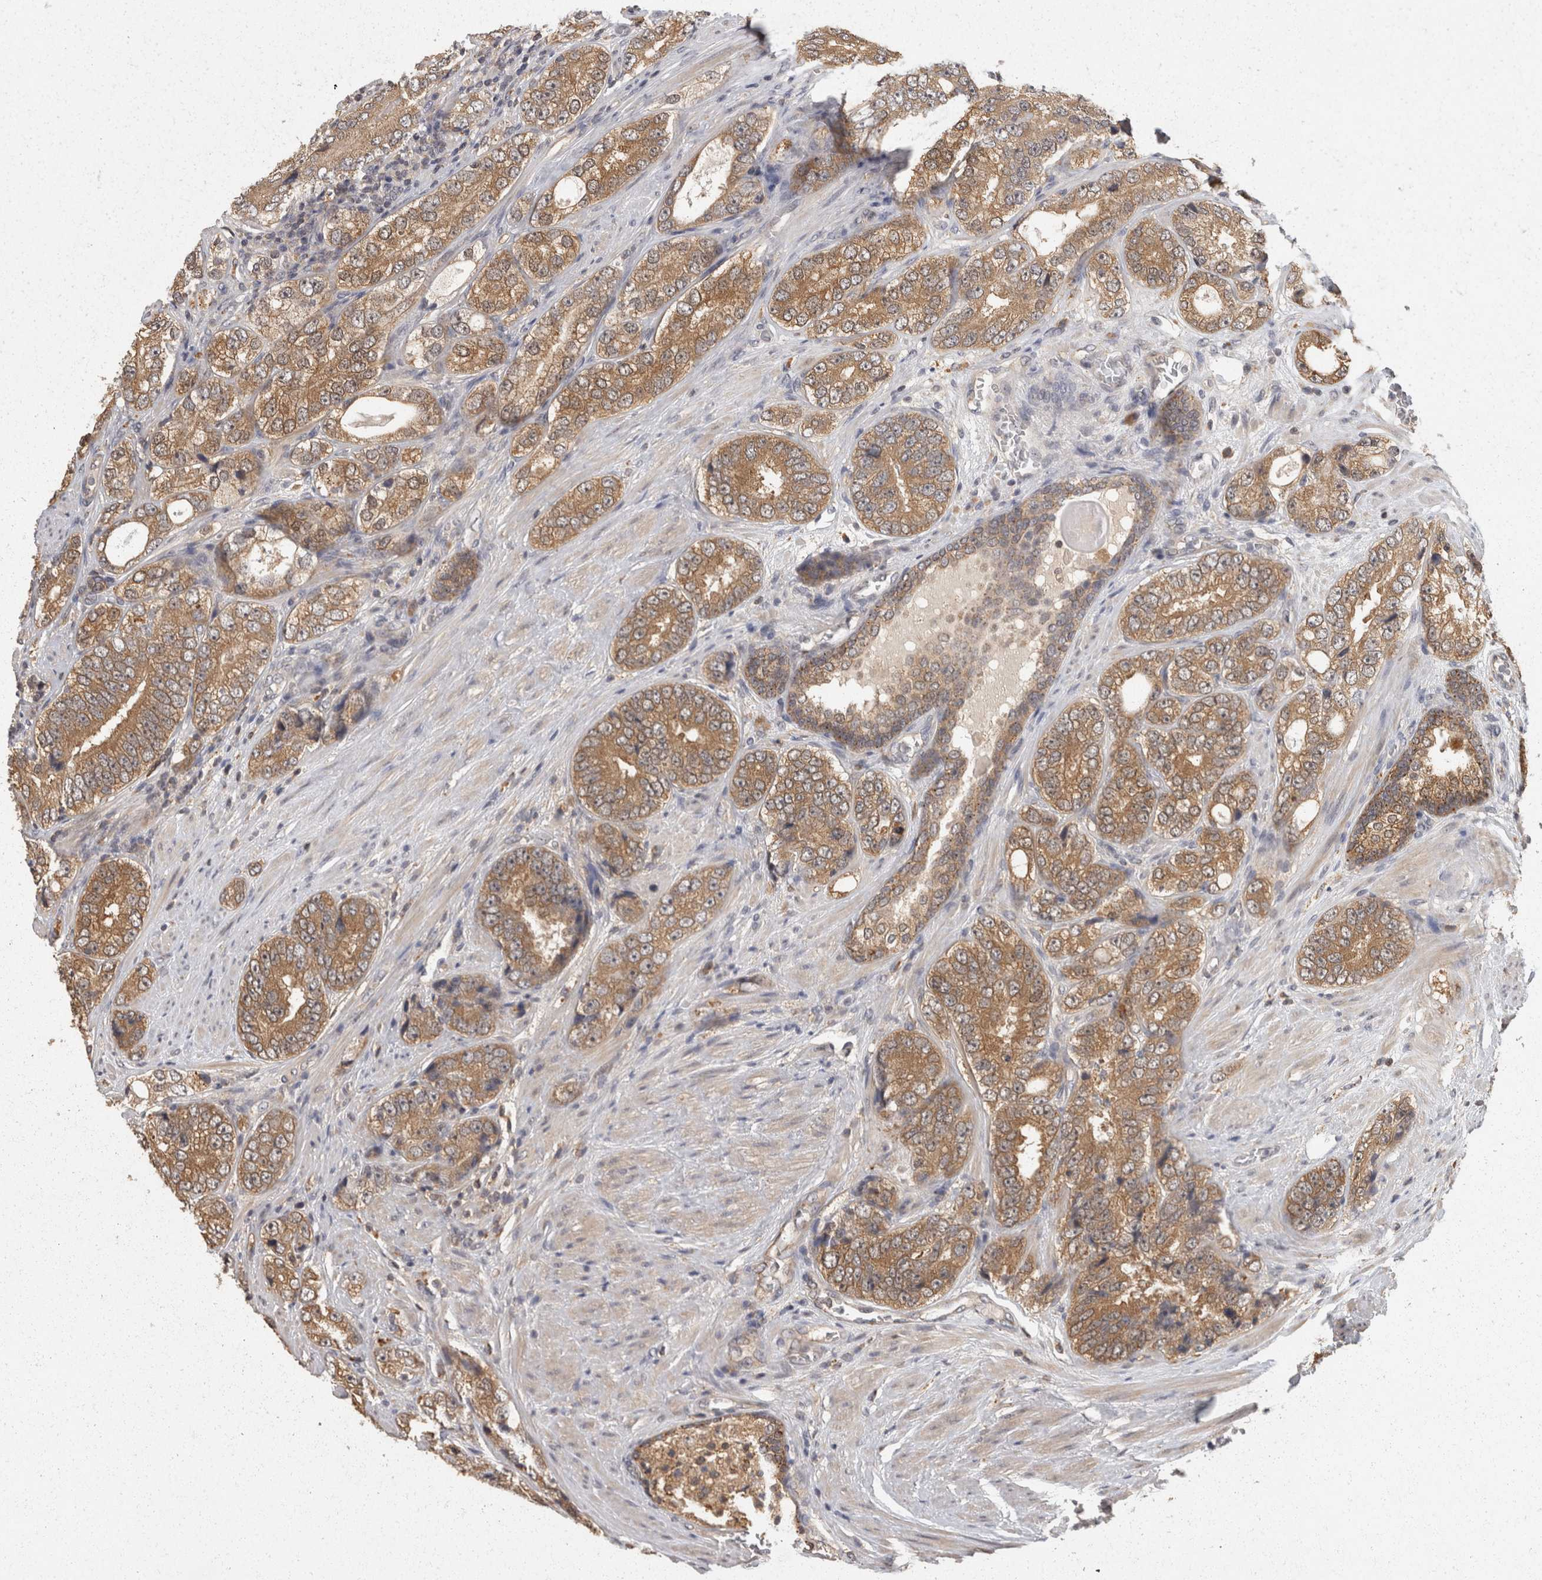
{"staining": {"intensity": "moderate", "quantity": ">75%", "location": "cytoplasmic/membranous"}, "tissue": "prostate cancer", "cell_type": "Tumor cells", "image_type": "cancer", "snomed": [{"axis": "morphology", "description": "Adenocarcinoma, High grade"}, {"axis": "topography", "description": "Prostate"}], "caption": "Prostate cancer tissue displays moderate cytoplasmic/membranous staining in about >75% of tumor cells, visualized by immunohistochemistry. (DAB (3,3'-diaminobenzidine) = brown stain, brightfield microscopy at high magnification).", "gene": "ACAT2", "patient": {"sex": "male", "age": 56}}